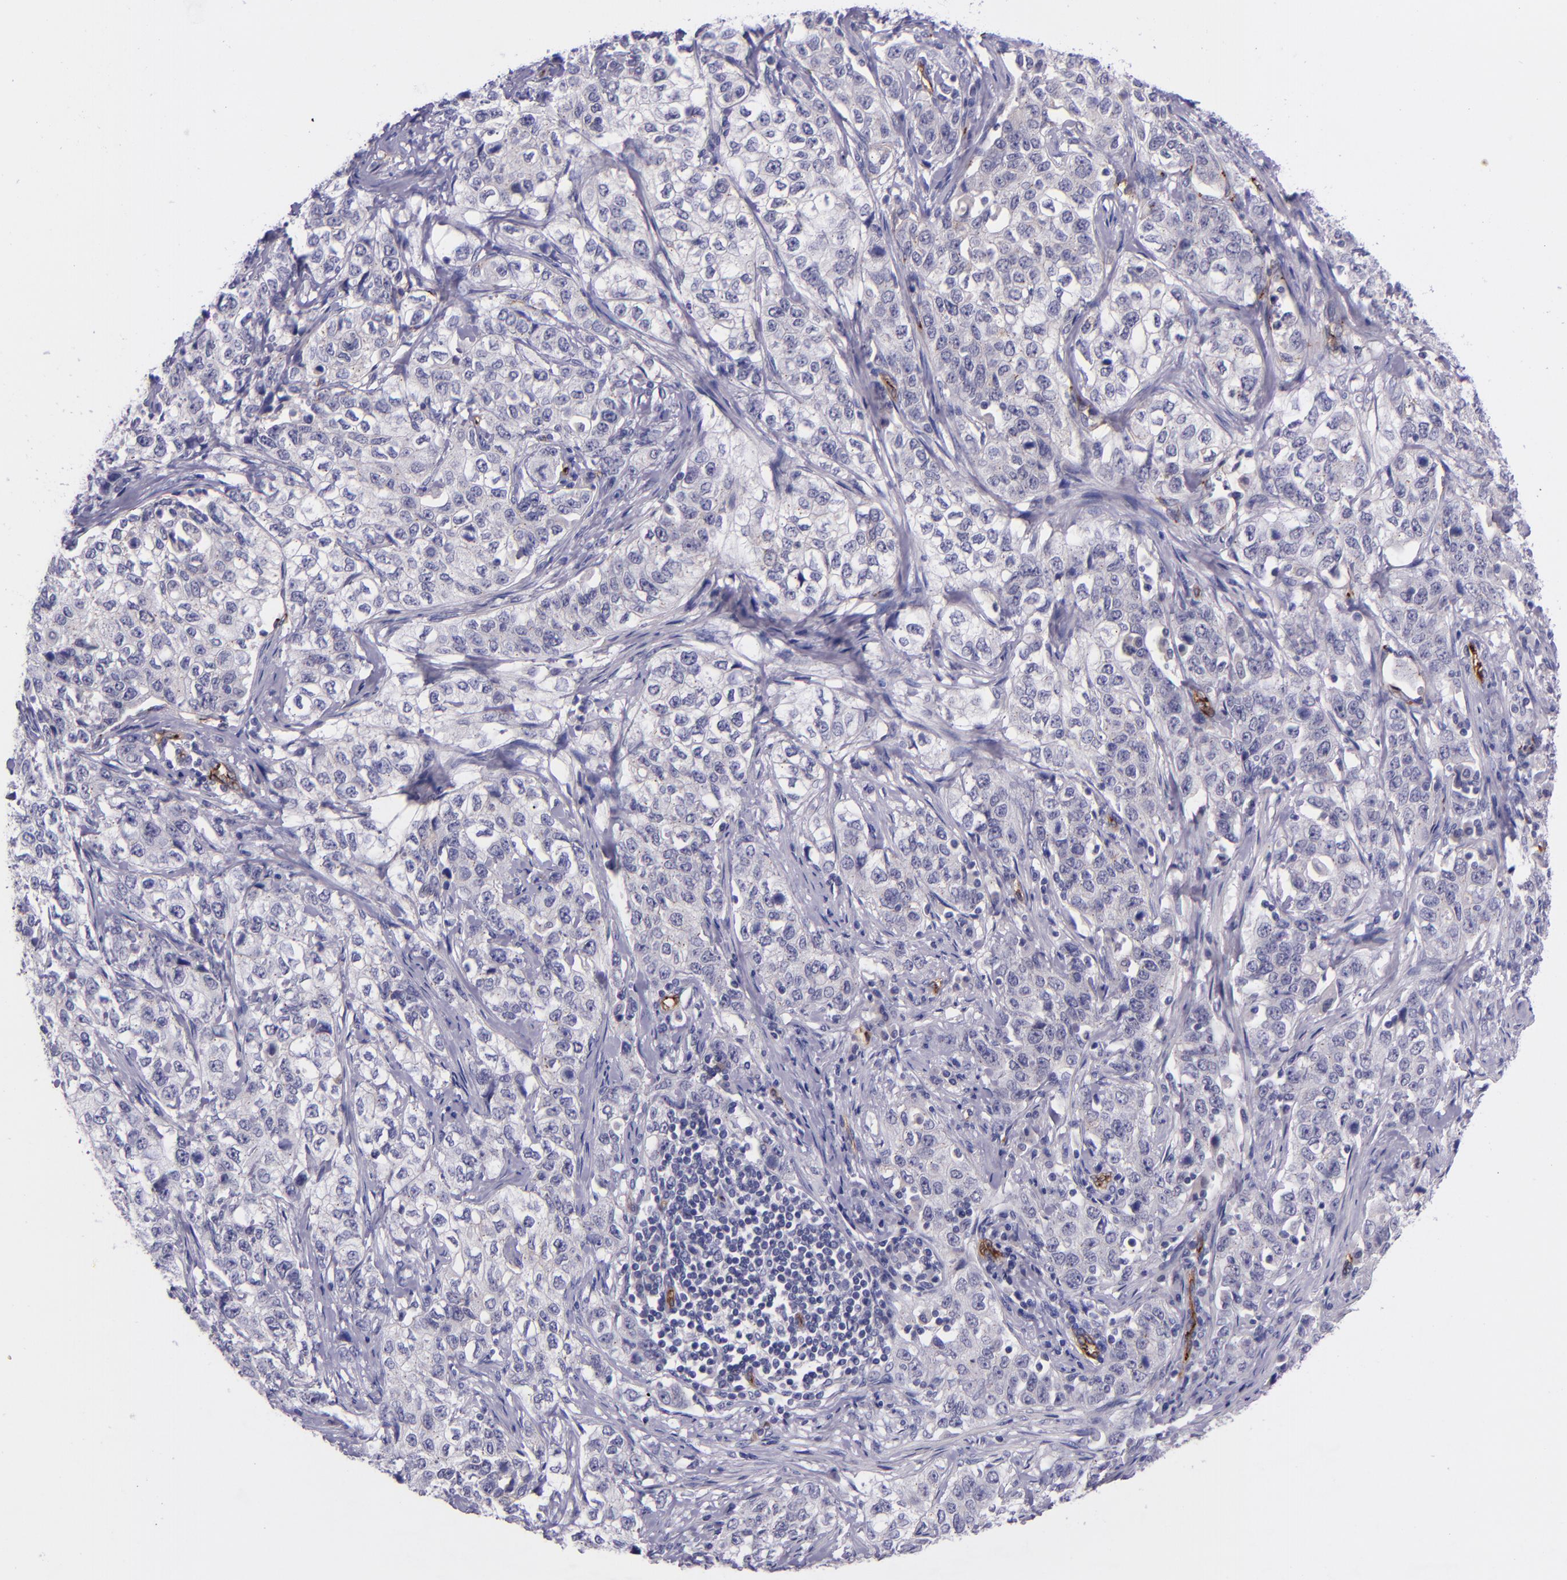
{"staining": {"intensity": "negative", "quantity": "none", "location": "none"}, "tissue": "stomach cancer", "cell_type": "Tumor cells", "image_type": "cancer", "snomed": [{"axis": "morphology", "description": "Adenocarcinoma, NOS"}, {"axis": "topography", "description": "Stomach"}], "caption": "A high-resolution micrograph shows IHC staining of stomach cancer (adenocarcinoma), which displays no significant positivity in tumor cells.", "gene": "NOS3", "patient": {"sex": "male", "age": 48}}